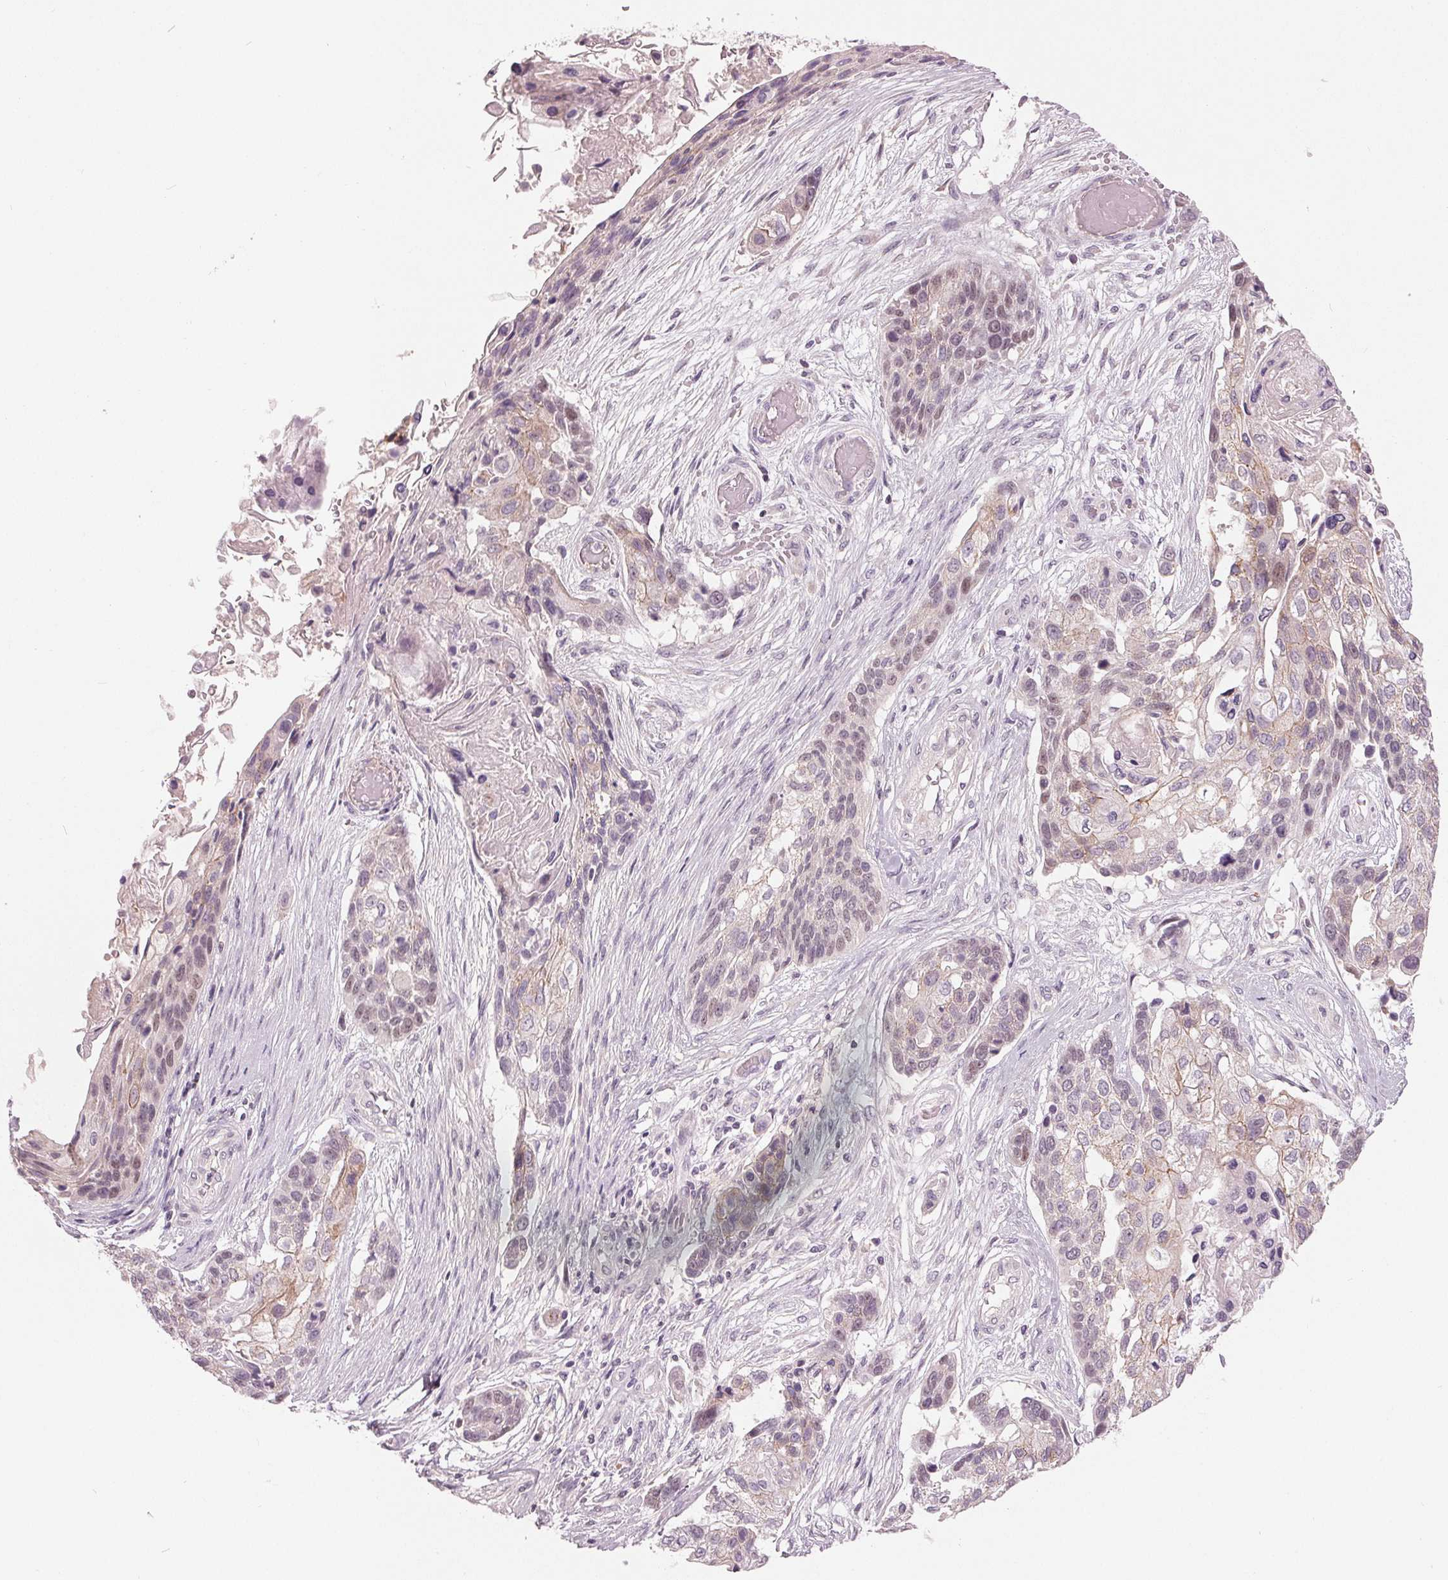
{"staining": {"intensity": "negative", "quantity": "none", "location": "none"}, "tissue": "lung cancer", "cell_type": "Tumor cells", "image_type": "cancer", "snomed": [{"axis": "morphology", "description": "Squamous cell carcinoma, NOS"}, {"axis": "topography", "description": "Lung"}], "caption": "IHC image of squamous cell carcinoma (lung) stained for a protein (brown), which displays no staining in tumor cells. Nuclei are stained in blue.", "gene": "ZNF605", "patient": {"sex": "male", "age": 69}}